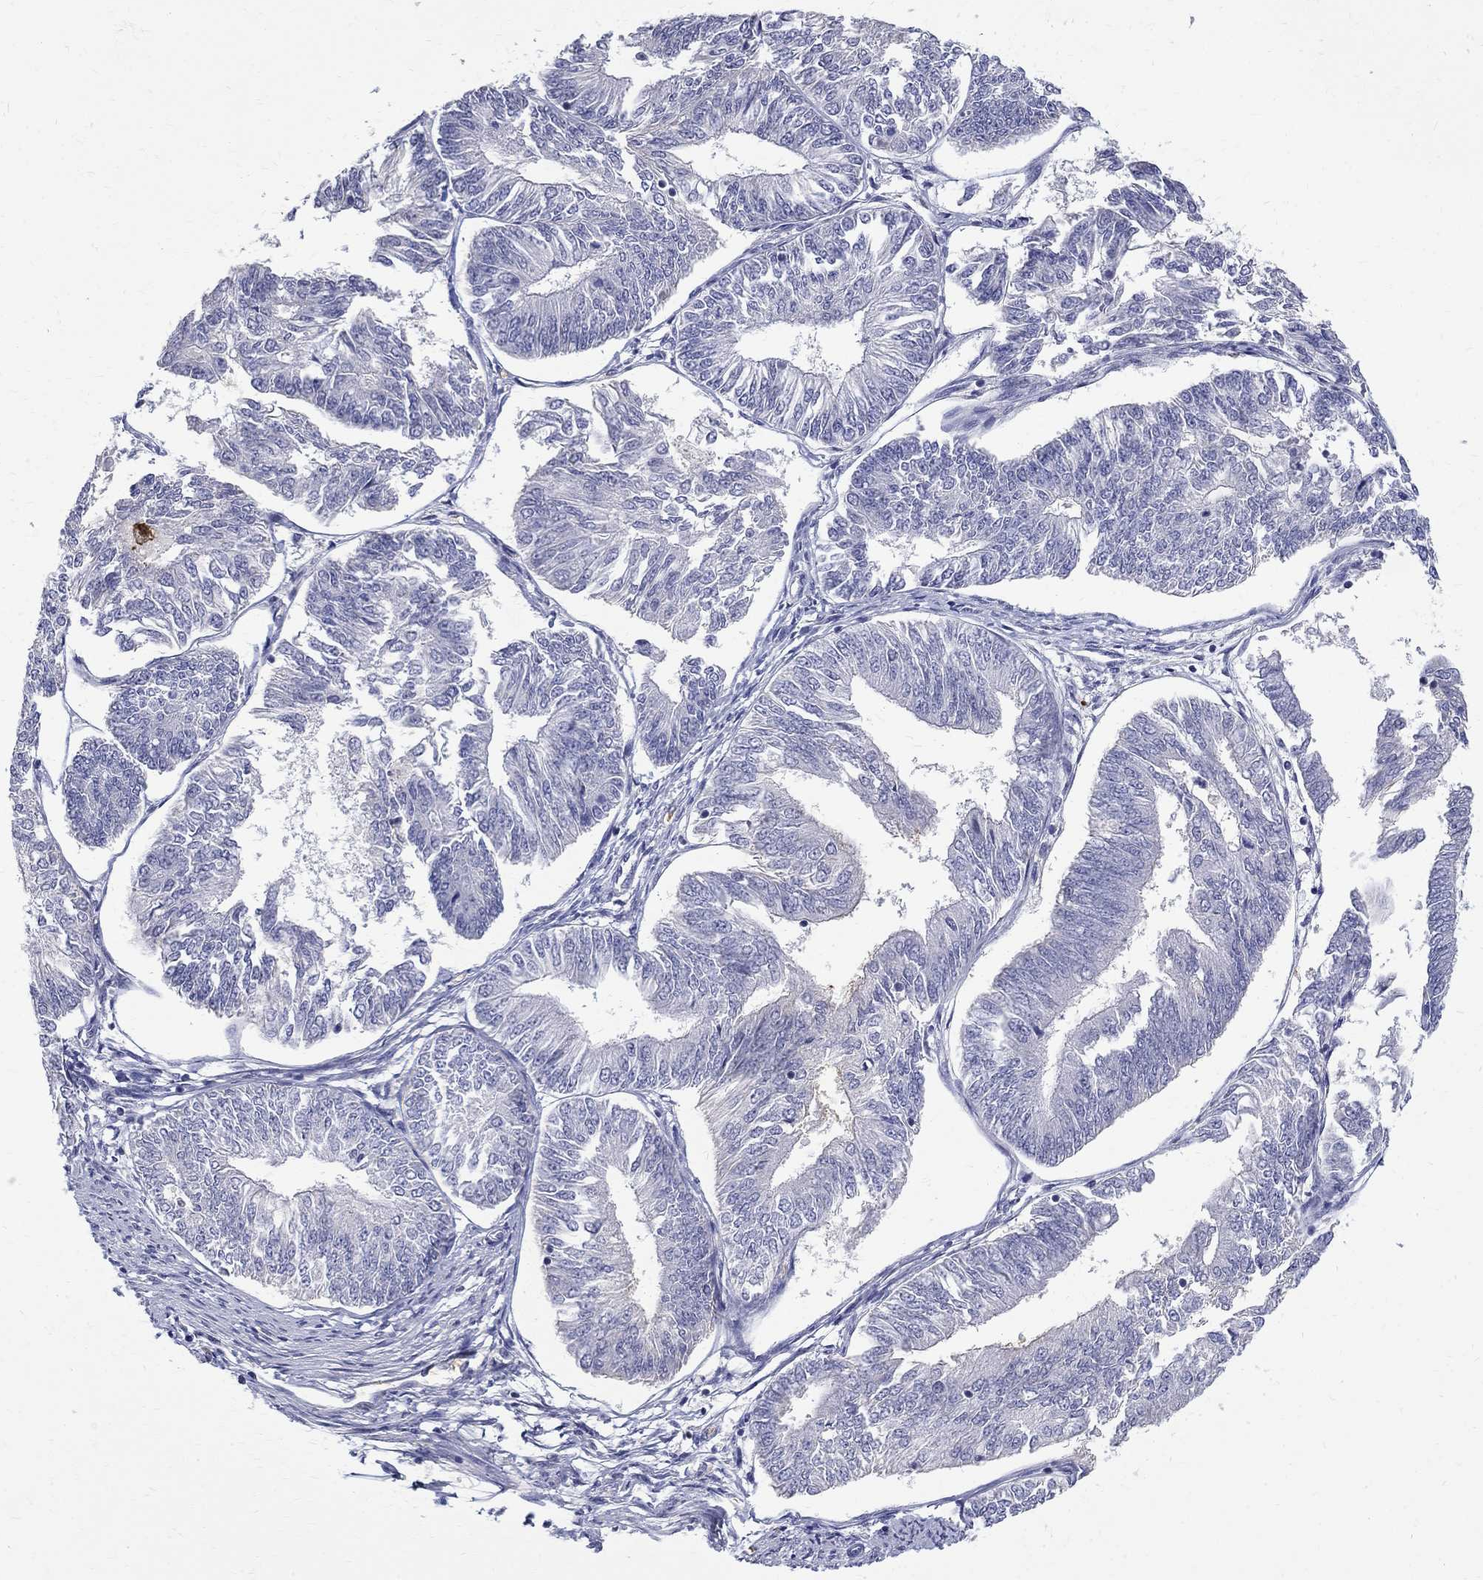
{"staining": {"intensity": "negative", "quantity": "none", "location": "none"}, "tissue": "endometrial cancer", "cell_type": "Tumor cells", "image_type": "cancer", "snomed": [{"axis": "morphology", "description": "Adenocarcinoma, NOS"}, {"axis": "topography", "description": "Endometrium"}], "caption": "Tumor cells are negative for protein expression in human endometrial cancer. Nuclei are stained in blue.", "gene": "AGER", "patient": {"sex": "female", "age": 58}}